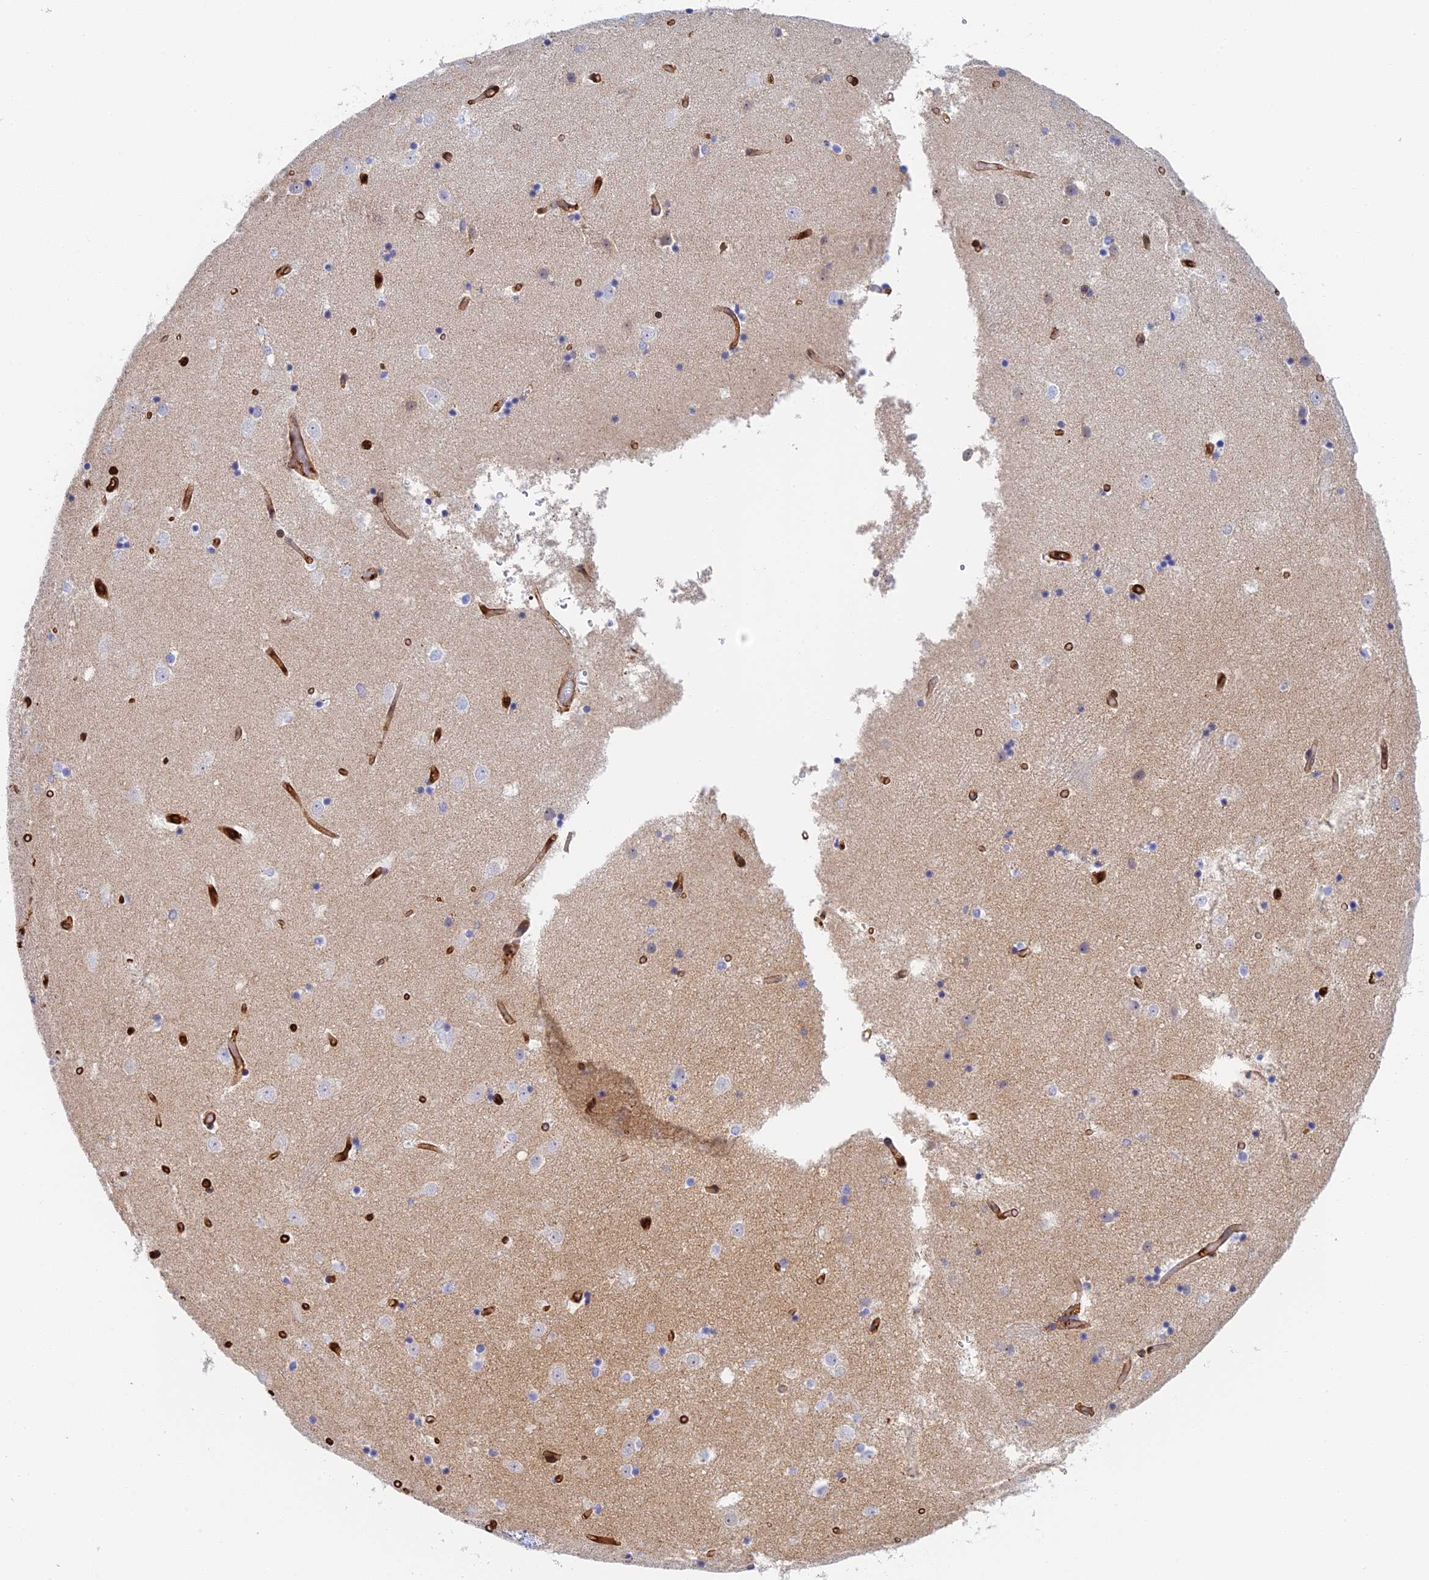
{"staining": {"intensity": "negative", "quantity": "none", "location": "none"}, "tissue": "caudate", "cell_type": "Glial cells", "image_type": "normal", "snomed": [{"axis": "morphology", "description": "Normal tissue, NOS"}, {"axis": "topography", "description": "Lateral ventricle wall"}], "caption": "This is an immunohistochemistry micrograph of benign human caudate. There is no staining in glial cells.", "gene": "CRIP2", "patient": {"sex": "female", "age": 52}}